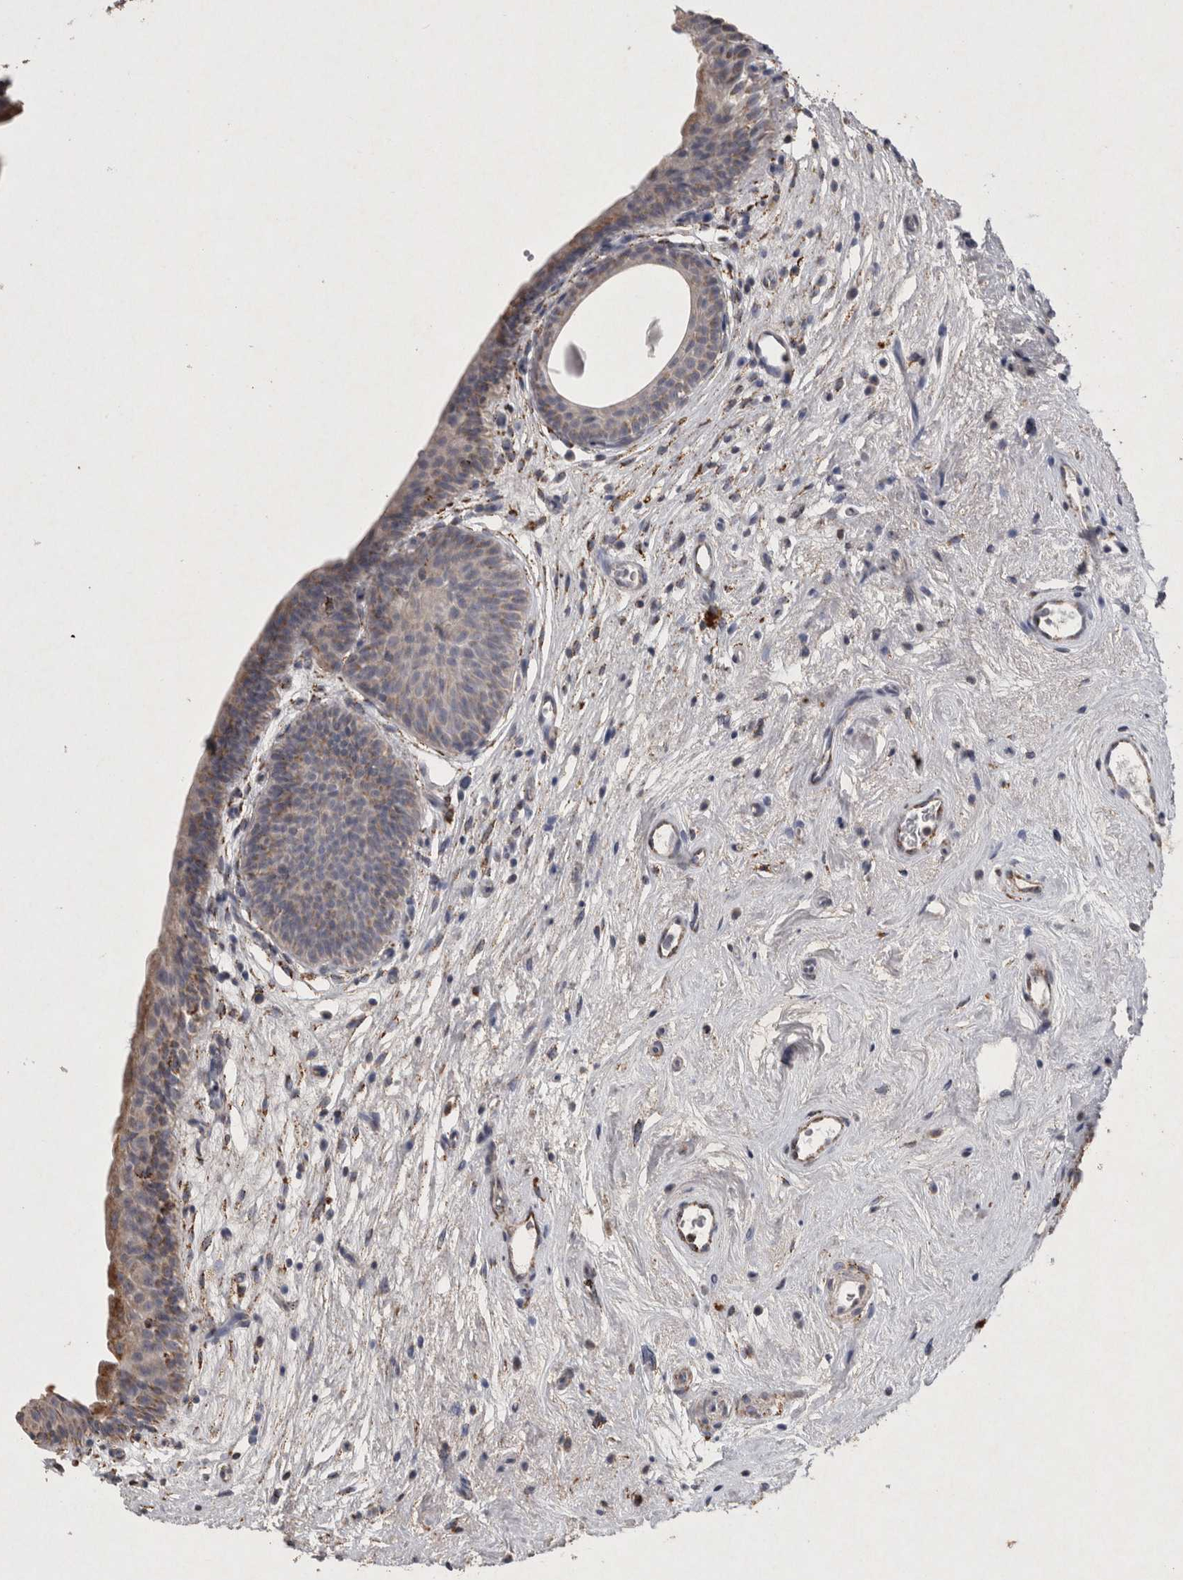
{"staining": {"intensity": "moderate", "quantity": "25%-75%", "location": "cytoplasmic/membranous"}, "tissue": "urinary bladder", "cell_type": "Urothelial cells", "image_type": "normal", "snomed": [{"axis": "morphology", "description": "Normal tissue, NOS"}, {"axis": "topography", "description": "Urinary bladder"}], "caption": "Urothelial cells demonstrate moderate cytoplasmic/membranous staining in approximately 25%-75% of cells in normal urinary bladder.", "gene": "DKK3", "patient": {"sex": "male", "age": 83}}